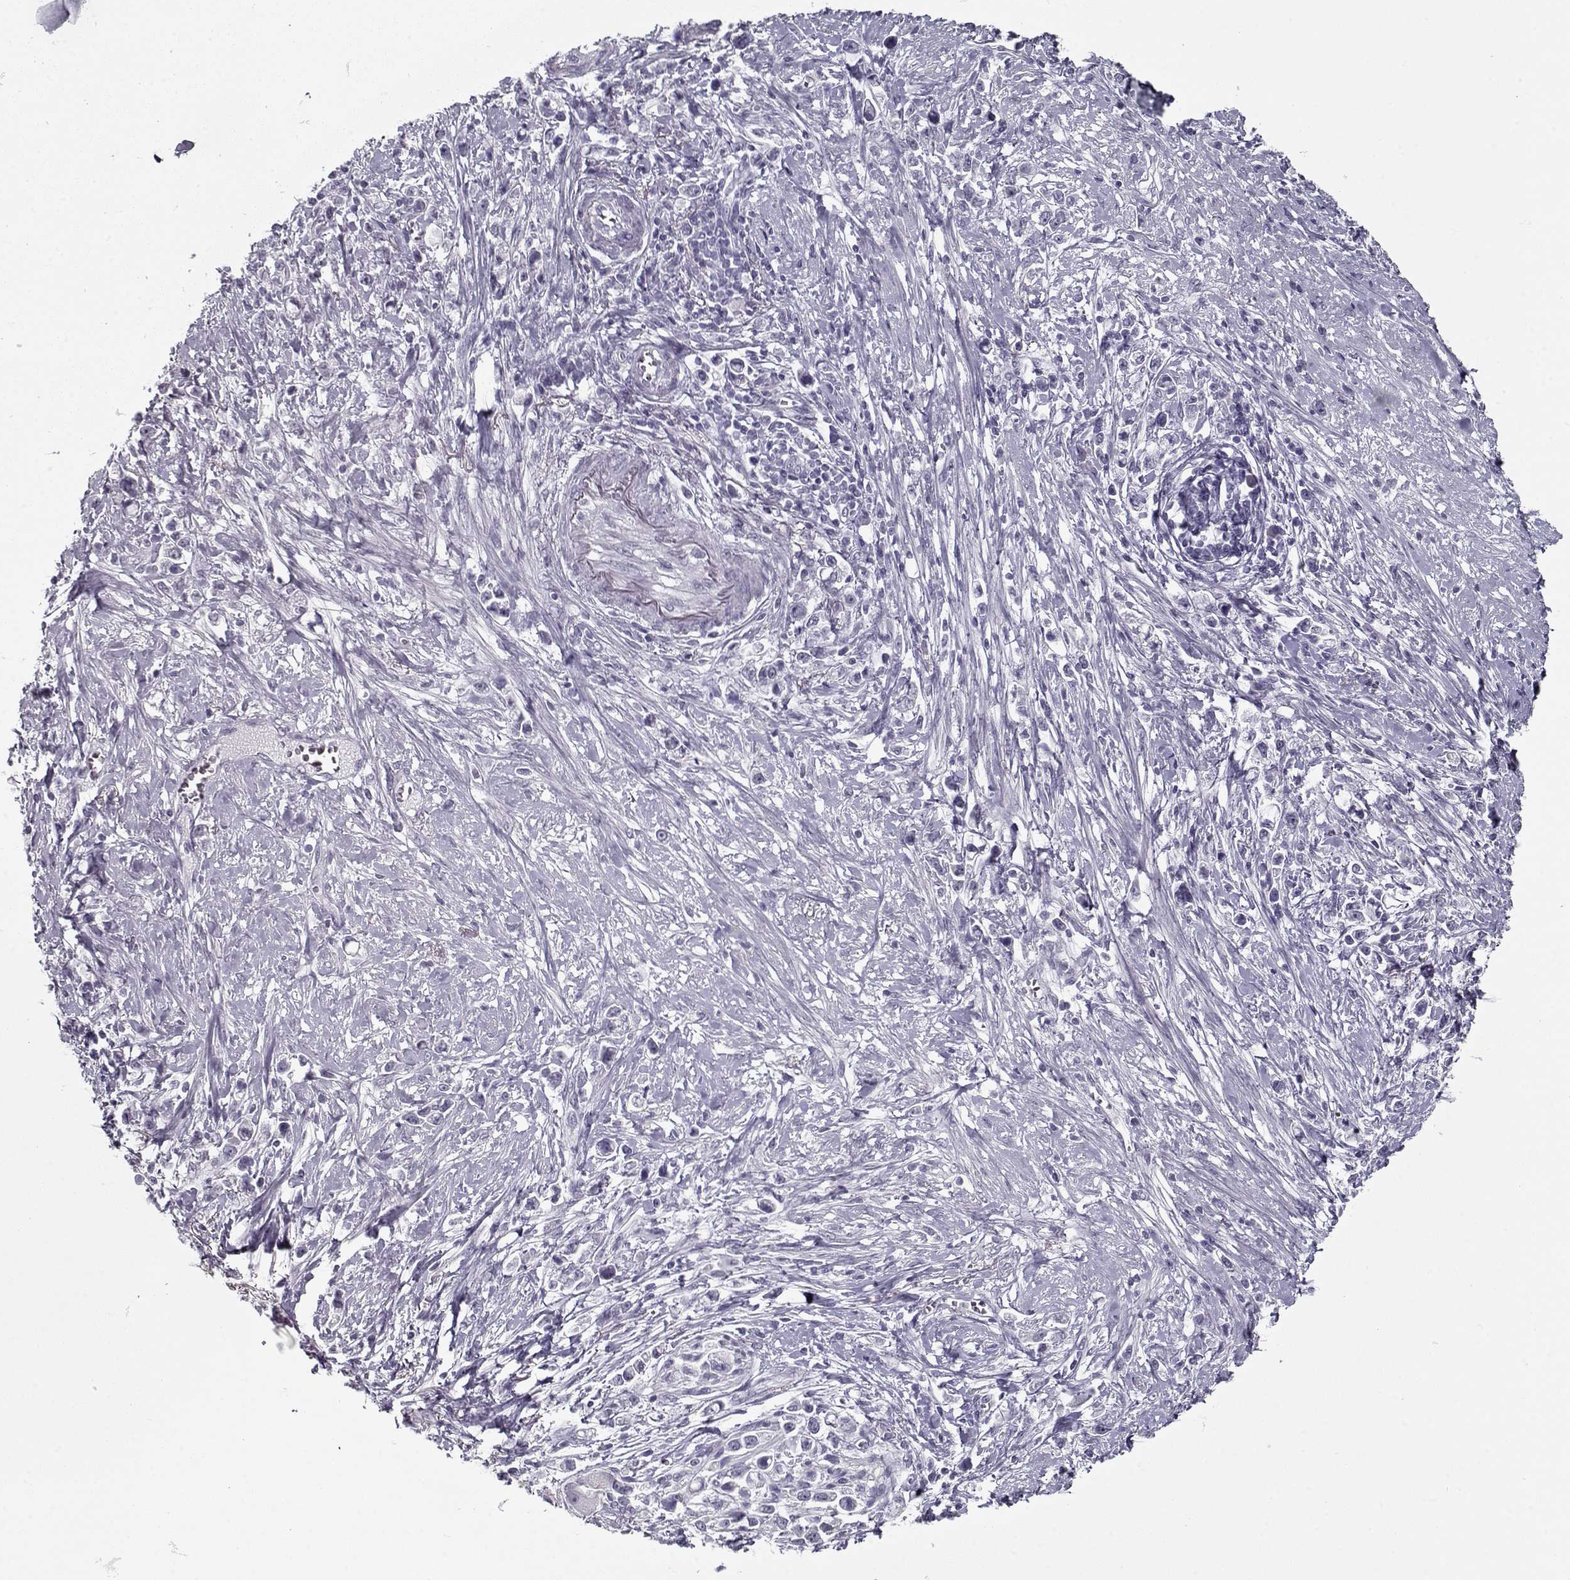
{"staining": {"intensity": "negative", "quantity": "none", "location": "none"}, "tissue": "stomach cancer", "cell_type": "Tumor cells", "image_type": "cancer", "snomed": [{"axis": "morphology", "description": "Adenocarcinoma, NOS"}, {"axis": "topography", "description": "Stomach"}], "caption": "DAB immunohistochemical staining of stomach cancer (adenocarcinoma) reveals no significant staining in tumor cells.", "gene": "RNF32", "patient": {"sex": "male", "age": 63}}